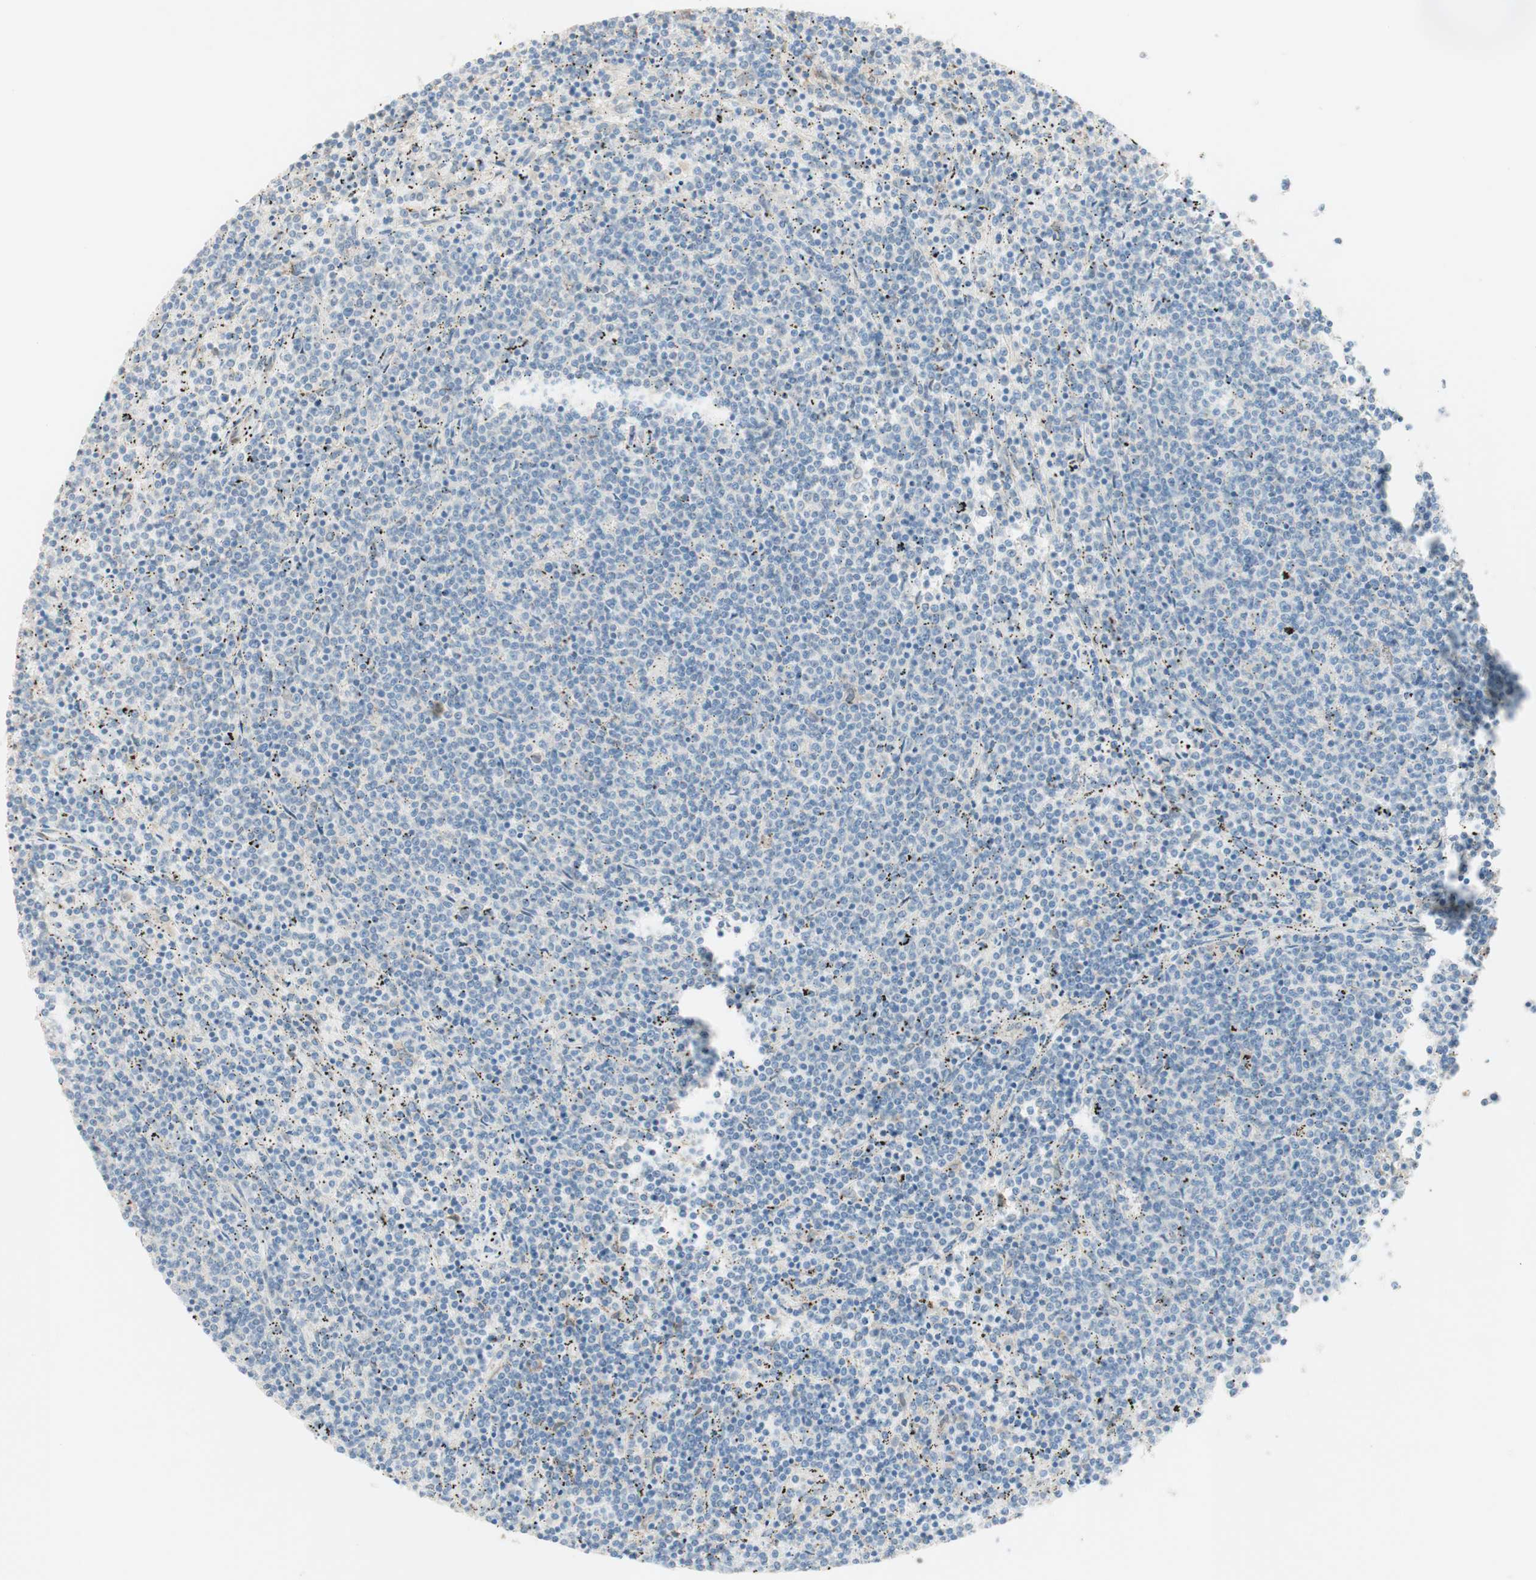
{"staining": {"intensity": "negative", "quantity": "none", "location": "none"}, "tissue": "lymphoma", "cell_type": "Tumor cells", "image_type": "cancer", "snomed": [{"axis": "morphology", "description": "Malignant lymphoma, non-Hodgkin's type, Low grade"}, {"axis": "topography", "description": "Spleen"}], "caption": "Tumor cells show no significant protein positivity in low-grade malignant lymphoma, non-Hodgkin's type.", "gene": "COMT", "patient": {"sex": "female", "age": 50}}